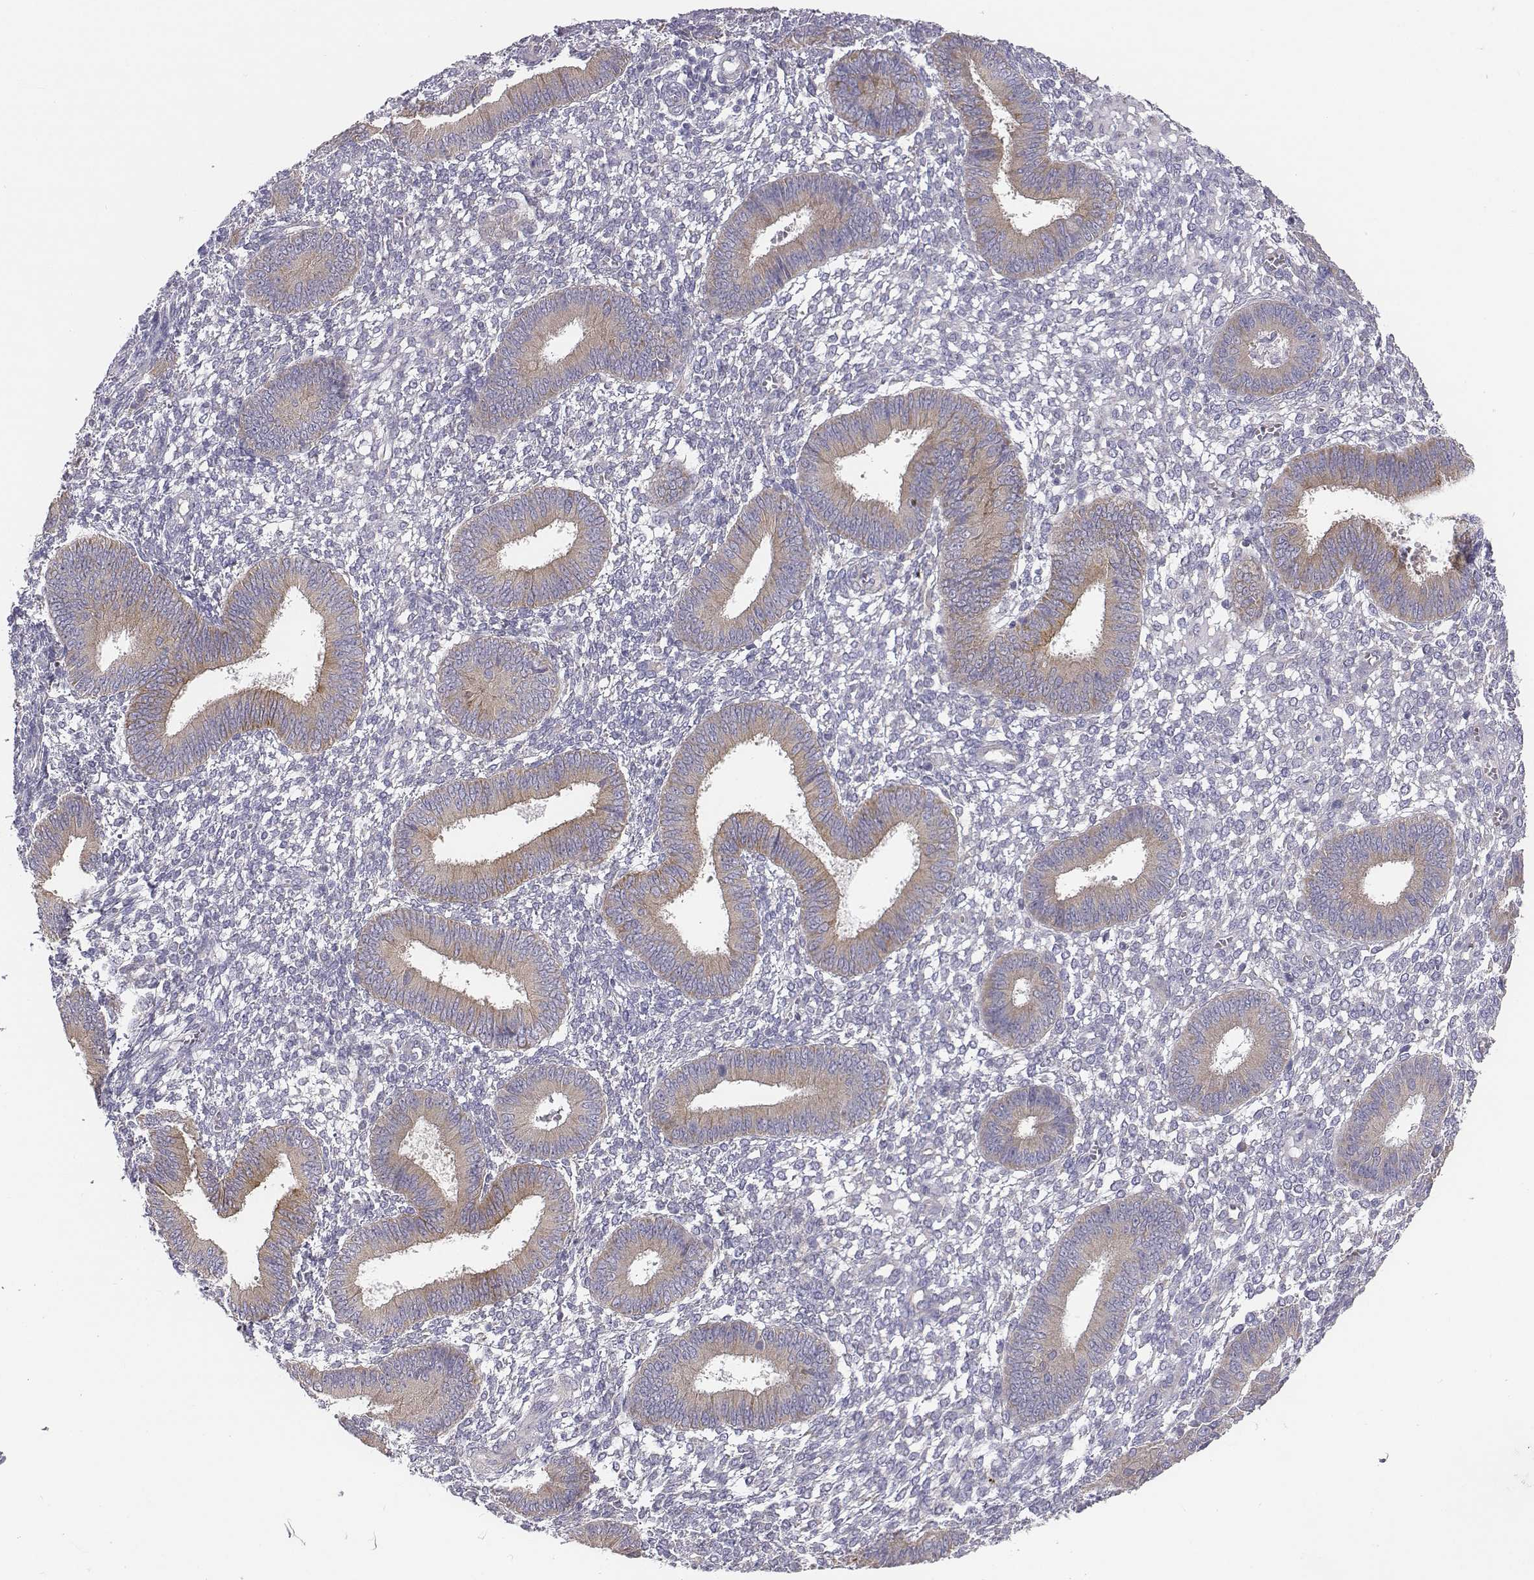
{"staining": {"intensity": "negative", "quantity": "none", "location": "none"}, "tissue": "endometrium", "cell_type": "Cells in endometrial stroma", "image_type": "normal", "snomed": [{"axis": "morphology", "description": "Normal tissue, NOS"}, {"axis": "topography", "description": "Endometrium"}], "caption": "A high-resolution image shows immunohistochemistry staining of normal endometrium, which exhibits no significant staining in cells in endometrial stroma. (Brightfield microscopy of DAB IHC at high magnification).", "gene": "CHST14", "patient": {"sex": "female", "age": 42}}